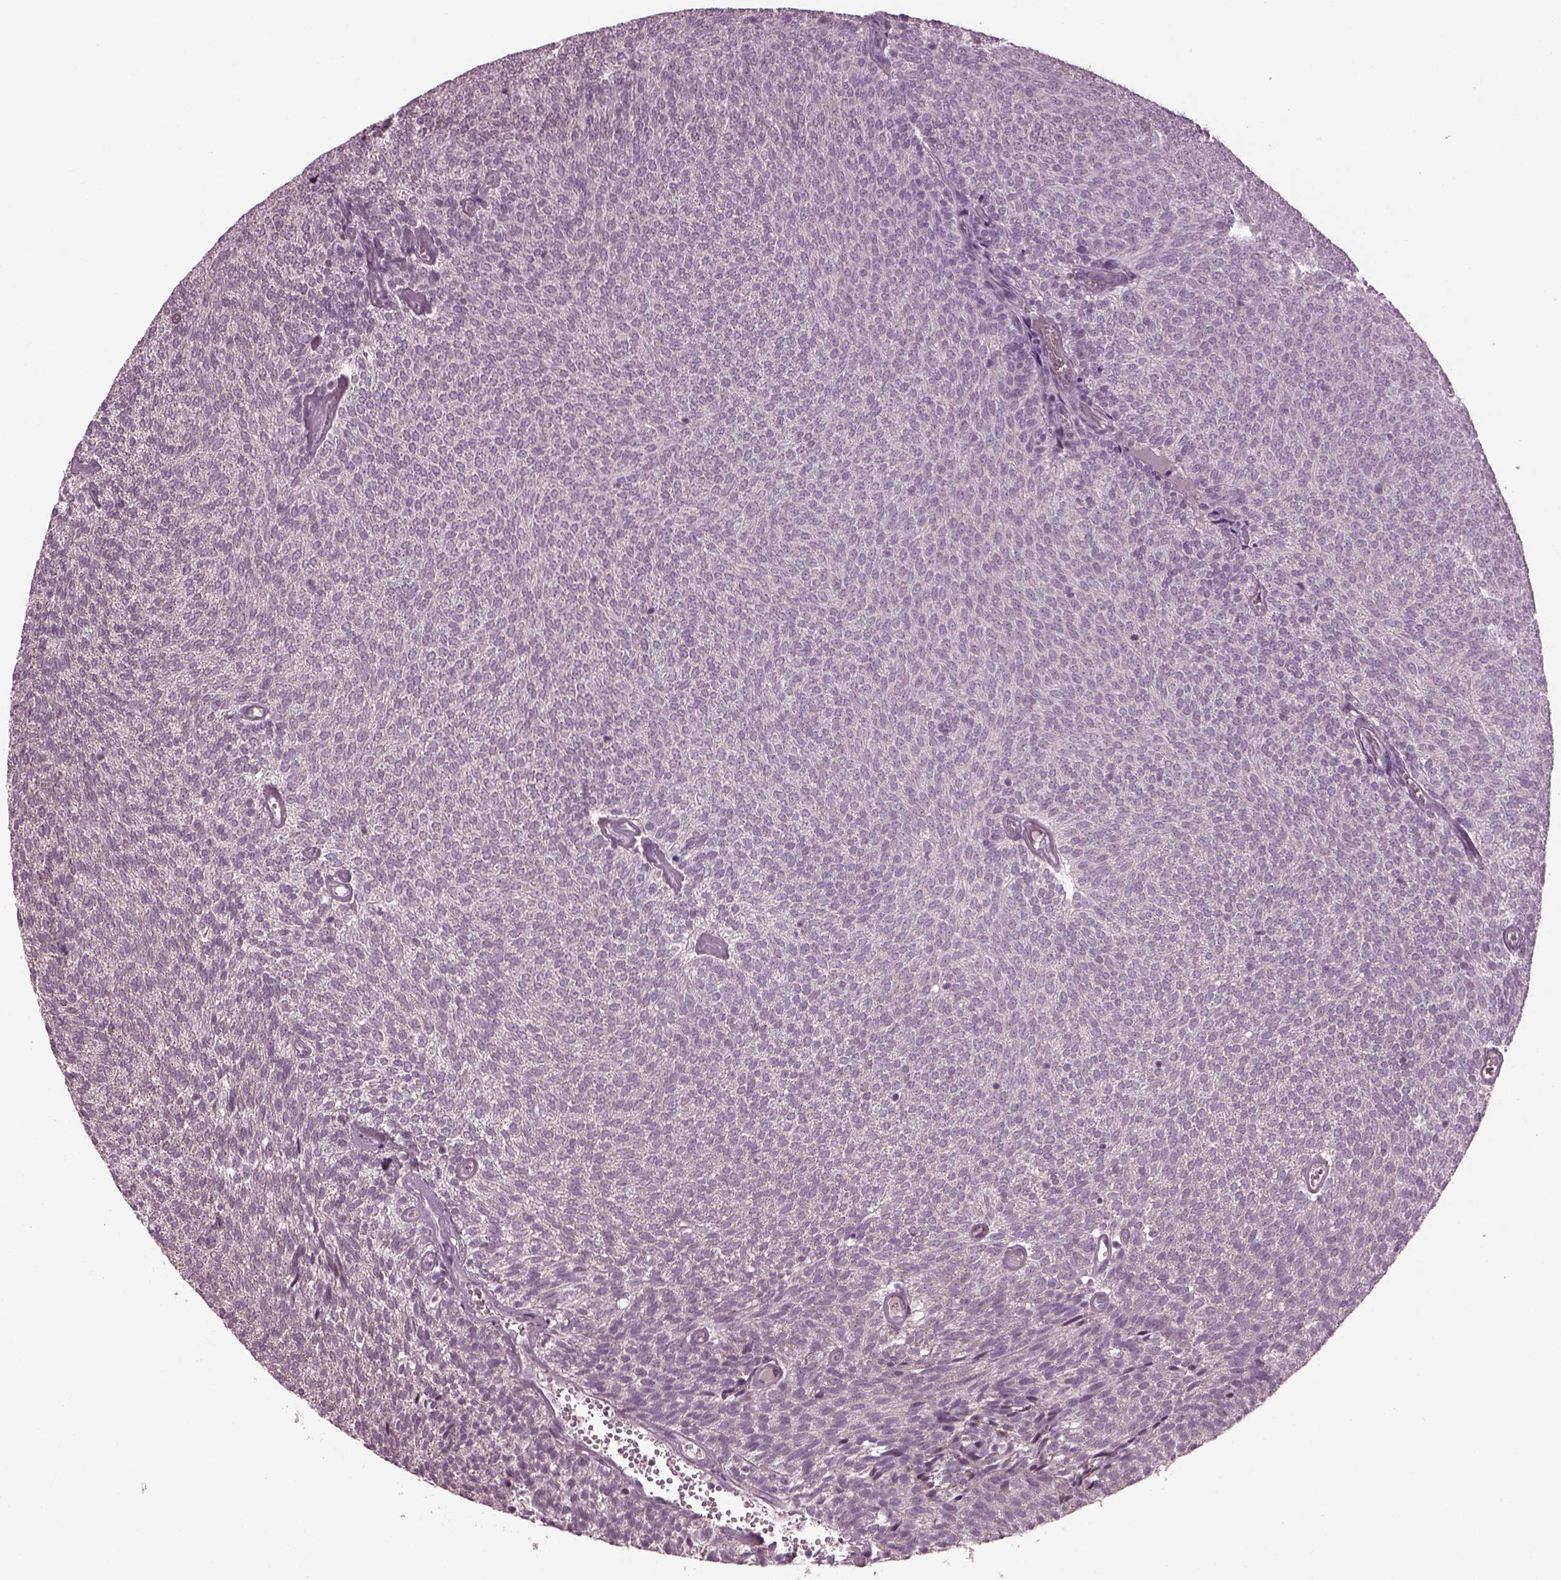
{"staining": {"intensity": "negative", "quantity": "none", "location": "none"}, "tissue": "urothelial cancer", "cell_type": "Tumor cells", "image_type": "cancer", "snomed": [{"axis": "morphology", "description": "Urothelial carcinoma, Low grade"}, {"axis": "topography", "description": "Urinary bladder"}], "caption": "Immunohistochemistry (IHC) micrograph of urothelial cancer stained for a protein (brown), which shows no staining in tumor cells. (DAB (3,3'-diaminobenzidine) immunohistochemistry (IHC) visualized using brightfield microscopy, high magnification).", "gene": "CLCN4", "patient": {"sex": "male", "age": 77}}